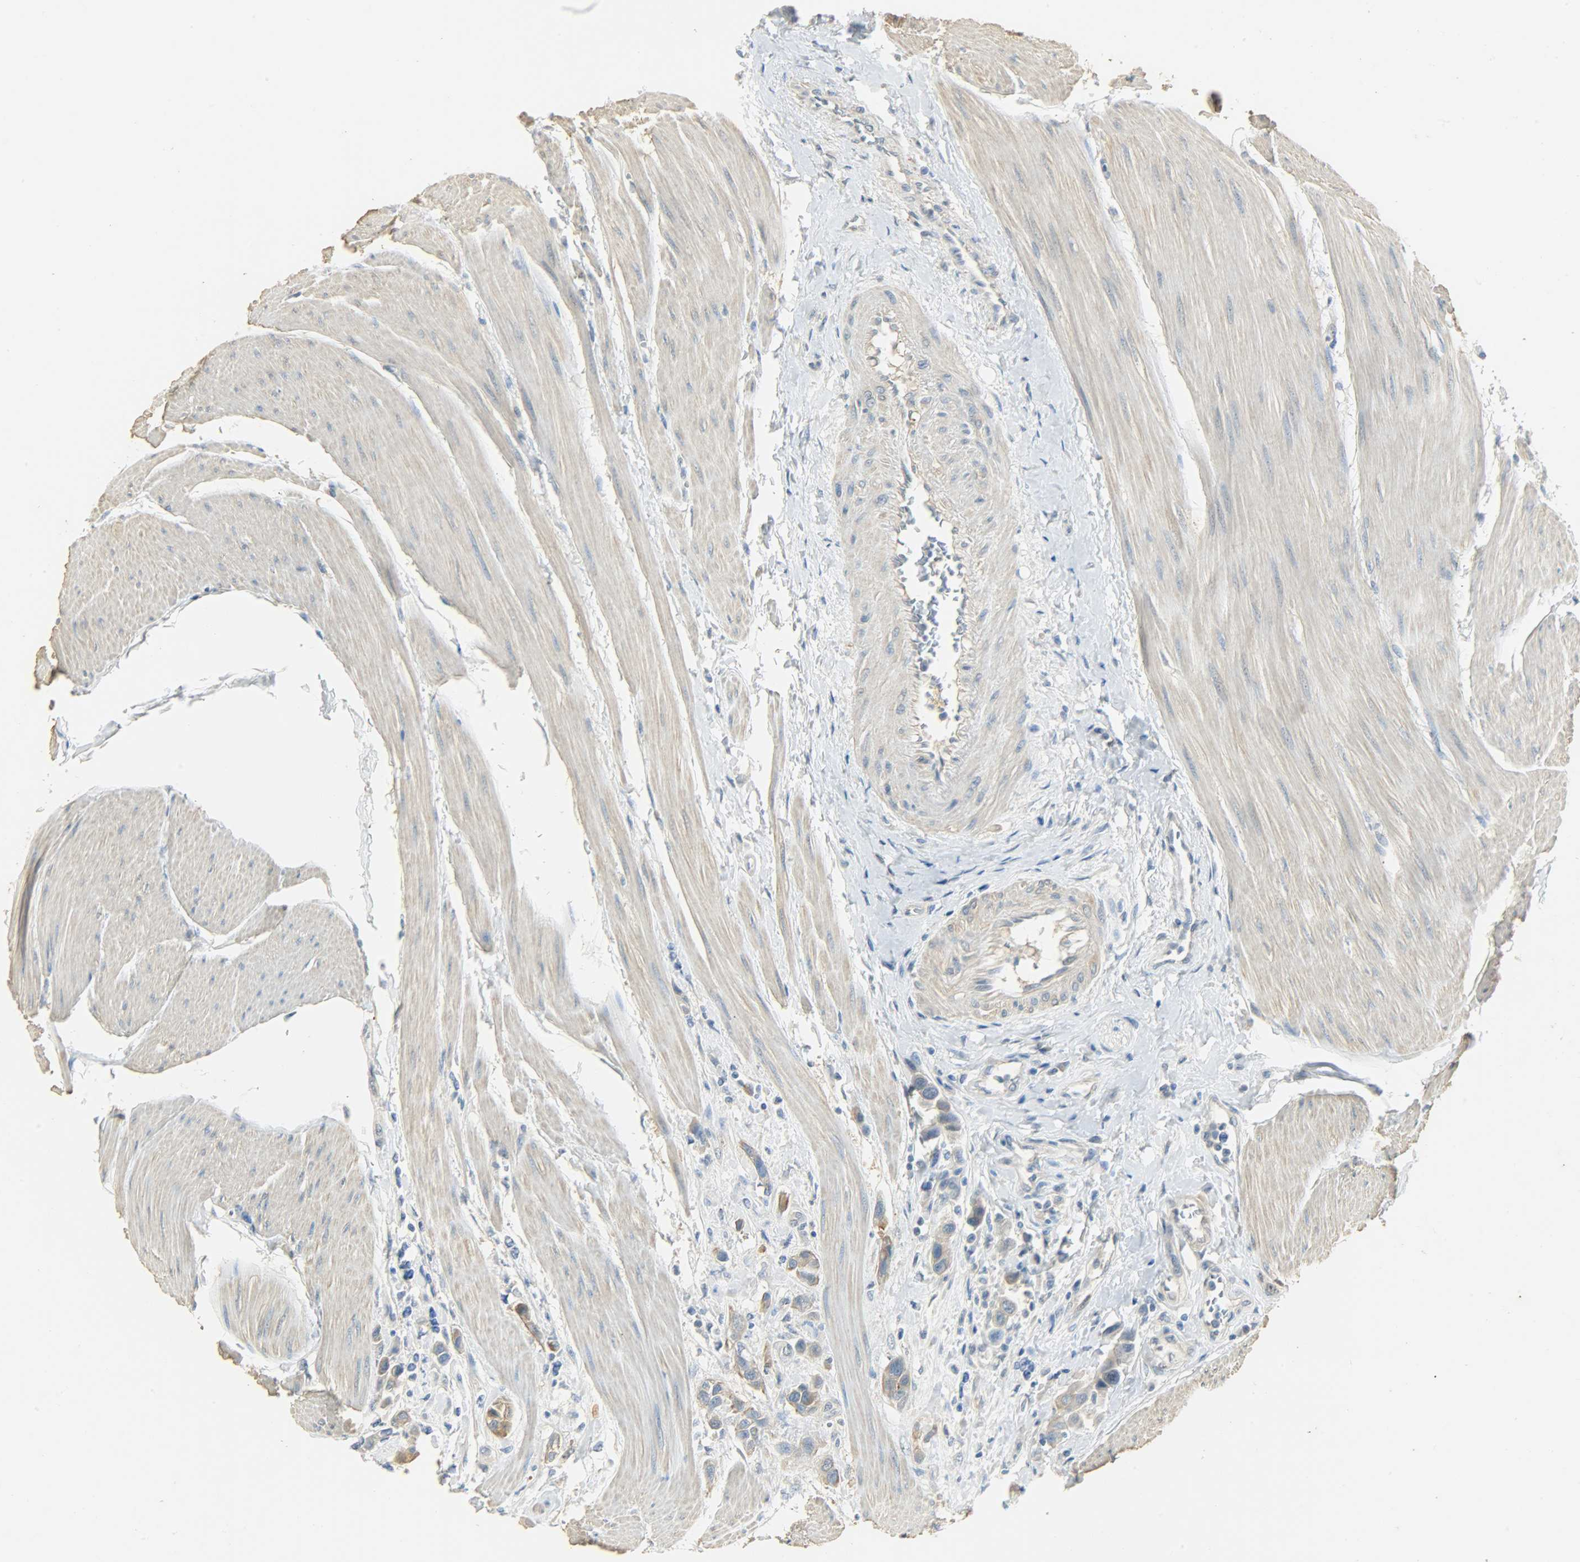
{"staining": {"intensity": "moderate", "quantity": ">75%", "location": "cytoplasmic/membranous"}, "tissue": "urothelial cancer", "cell_type": "Tumor cells", "image_type": "cancer", "snomed": [{"axis": "morphology", "description": "Urothelial carcinoma, High grade"}, {"axis": "topography", "description": "Urinary bladder"}], "caption": "High-grade urothelial carcinoma was stained to show a protein in brown. There is medium levels of moderate cytoplasmic/membranous staining in about >75% of tumor cells.", "gene": "USP13", "patient": {"sex": "male", "age": 50}}